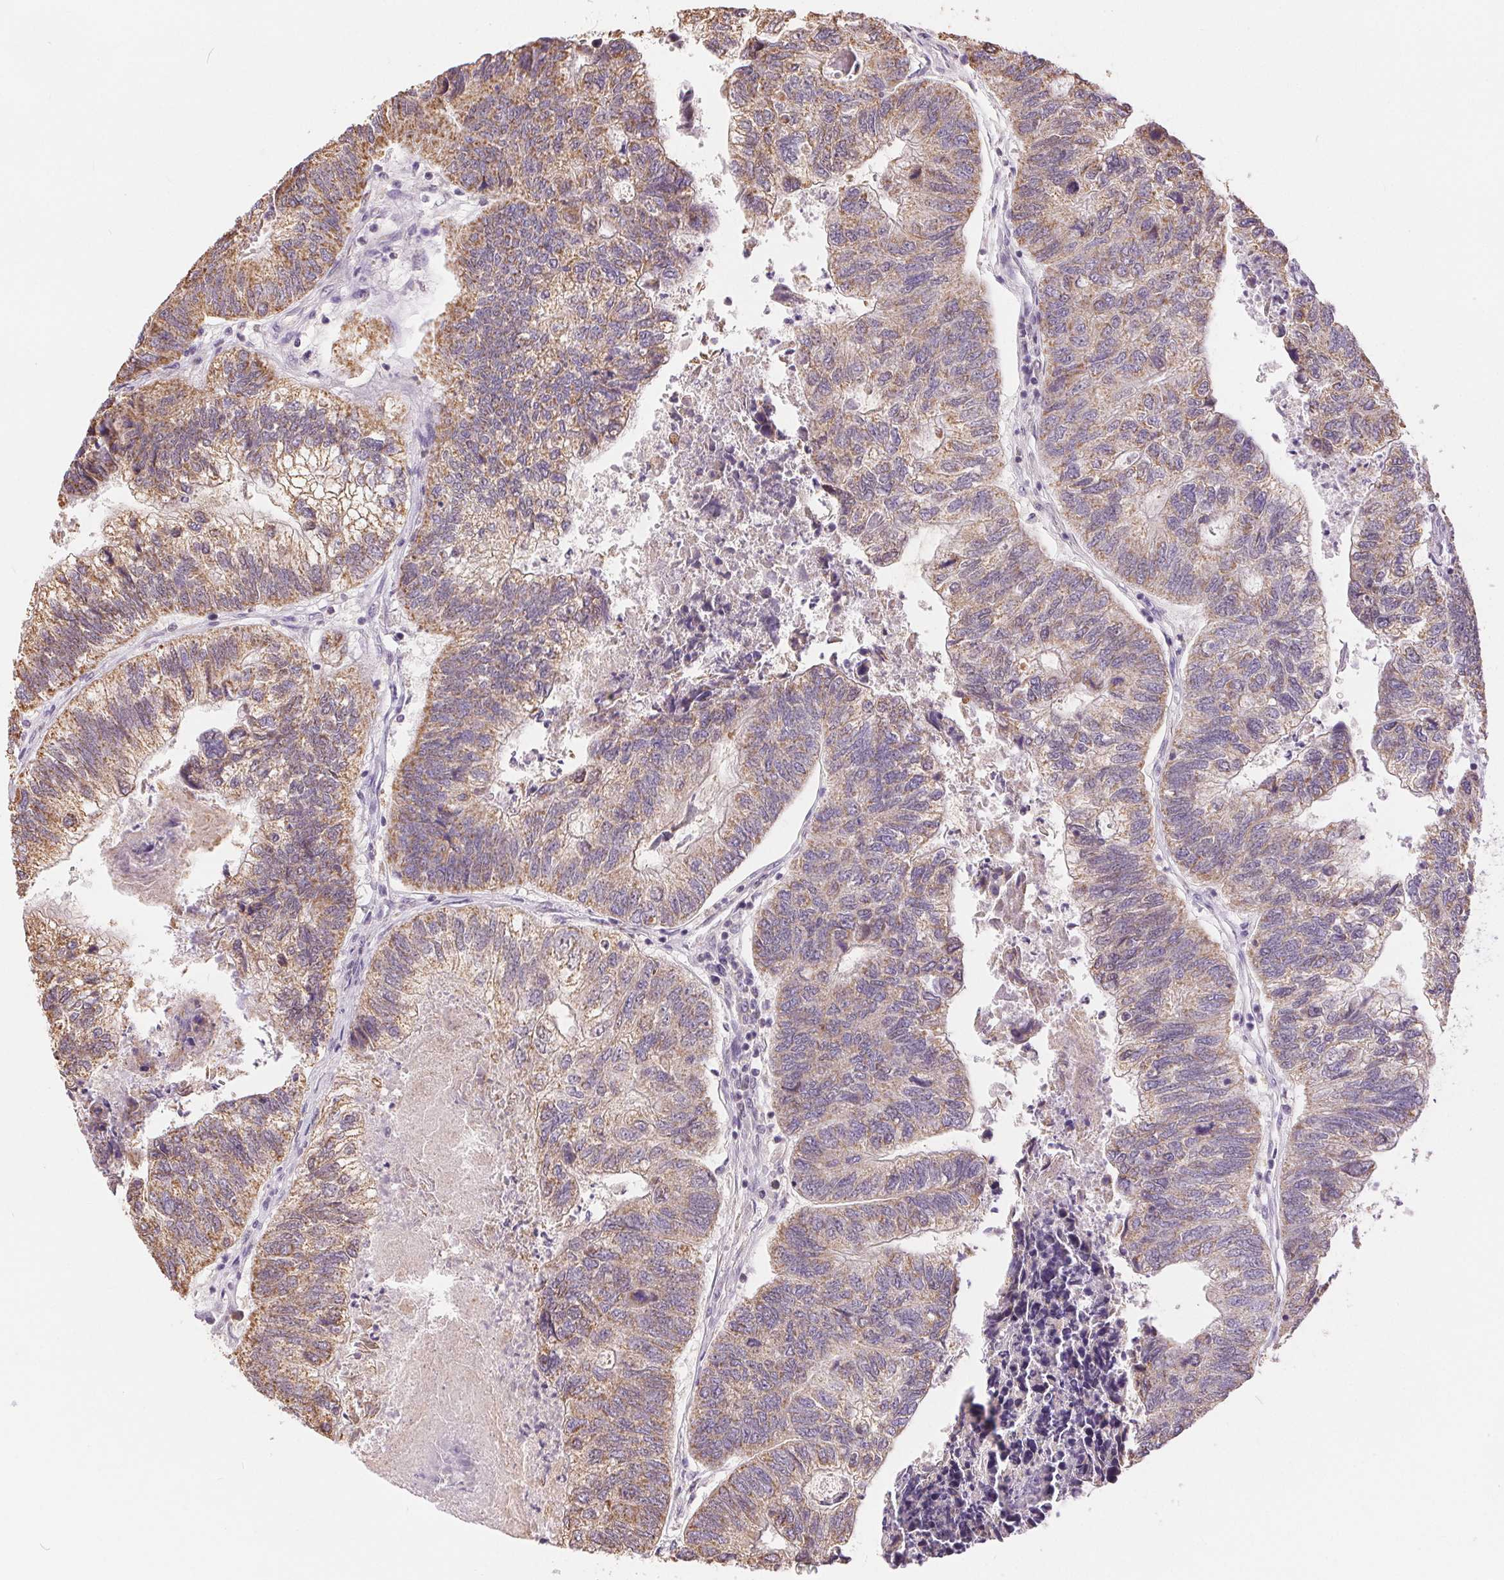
{"staining": {"intensity": "moderate", "quantity": "25%-75%", "location": "cytoplasmic/membranous"}, "tissue": "colorectal cancer", "cell_type": "Tumor cells", "image_type": "cancer", "snomed": [{"axis": "morphology", "description": "Adenocarcinoma, NOS"}, {"axis": "topography", "description": "Colon"}], "caption": "Protein staining reveals moderate cytoplasmic/membranous staining in approximately 25%-75% of tumor cells in colorectal cancer (adenocarcinoma). Immunohistochemistry stains the protein in brown and the nuclei are stained blue.", "gene": "POU2F2", "patient": {"sex": "female", "age": 67}}